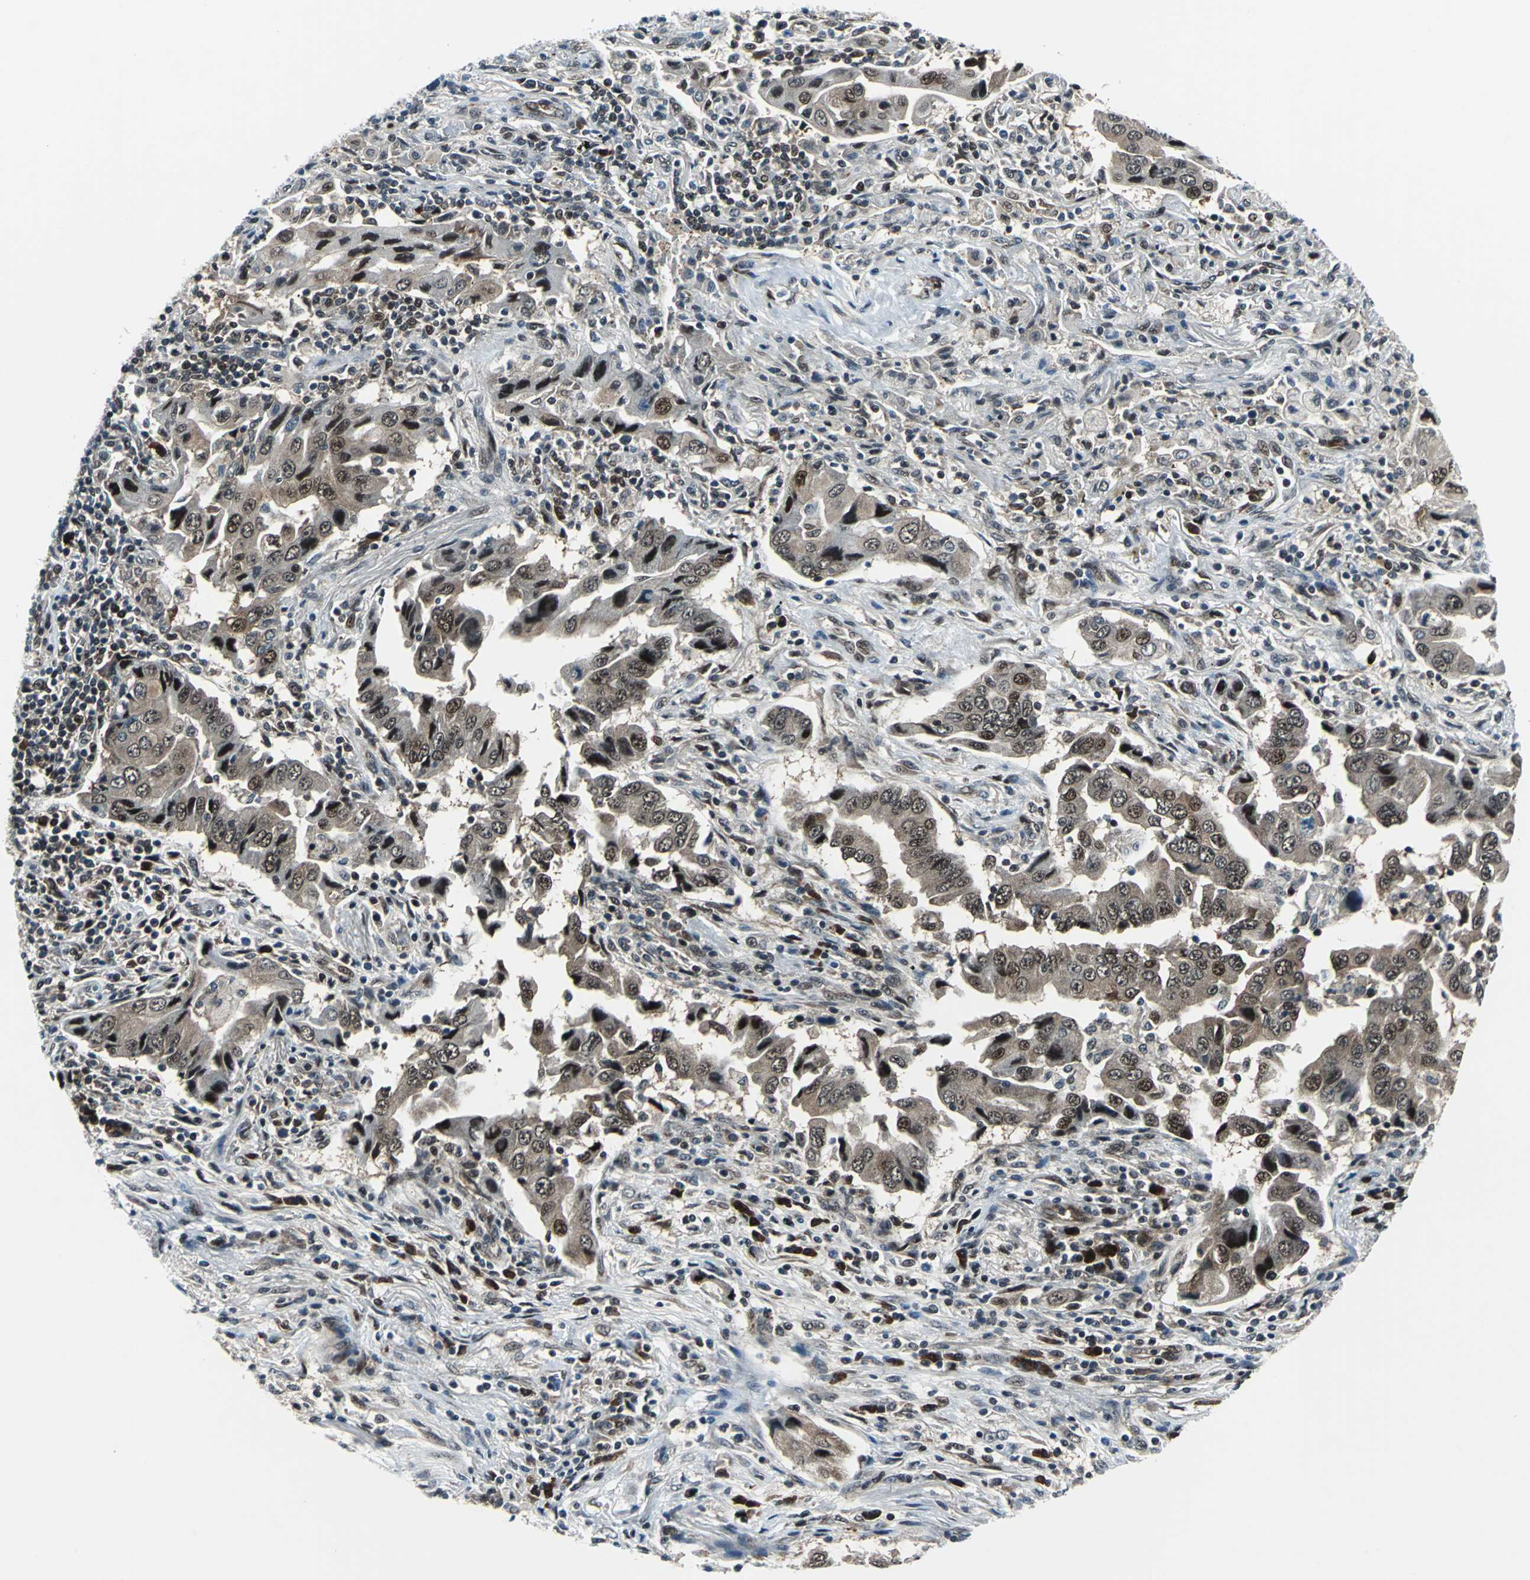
{"staining": {"intensity": "weak", "quantity": "25%-75%", "location": "cytoplasmic/membranous,nuclear"}, "tissue": "lung cancer", "cell_type": "Tumor cells", "image_type": "cancer", "snomed": [{"axis": "morphology", "description": "Adenocarcinoma, NOS"}, {"axis": "topography", "description": "Lung"}], "caption": "A micrograph of human lung cancer stained for a protein exhibits weak cytoplasmic/membranous and nuclear brown staining in tumor cells.", "gene": "POLR3K", "patient": {"sex": "female", "age": 65}}